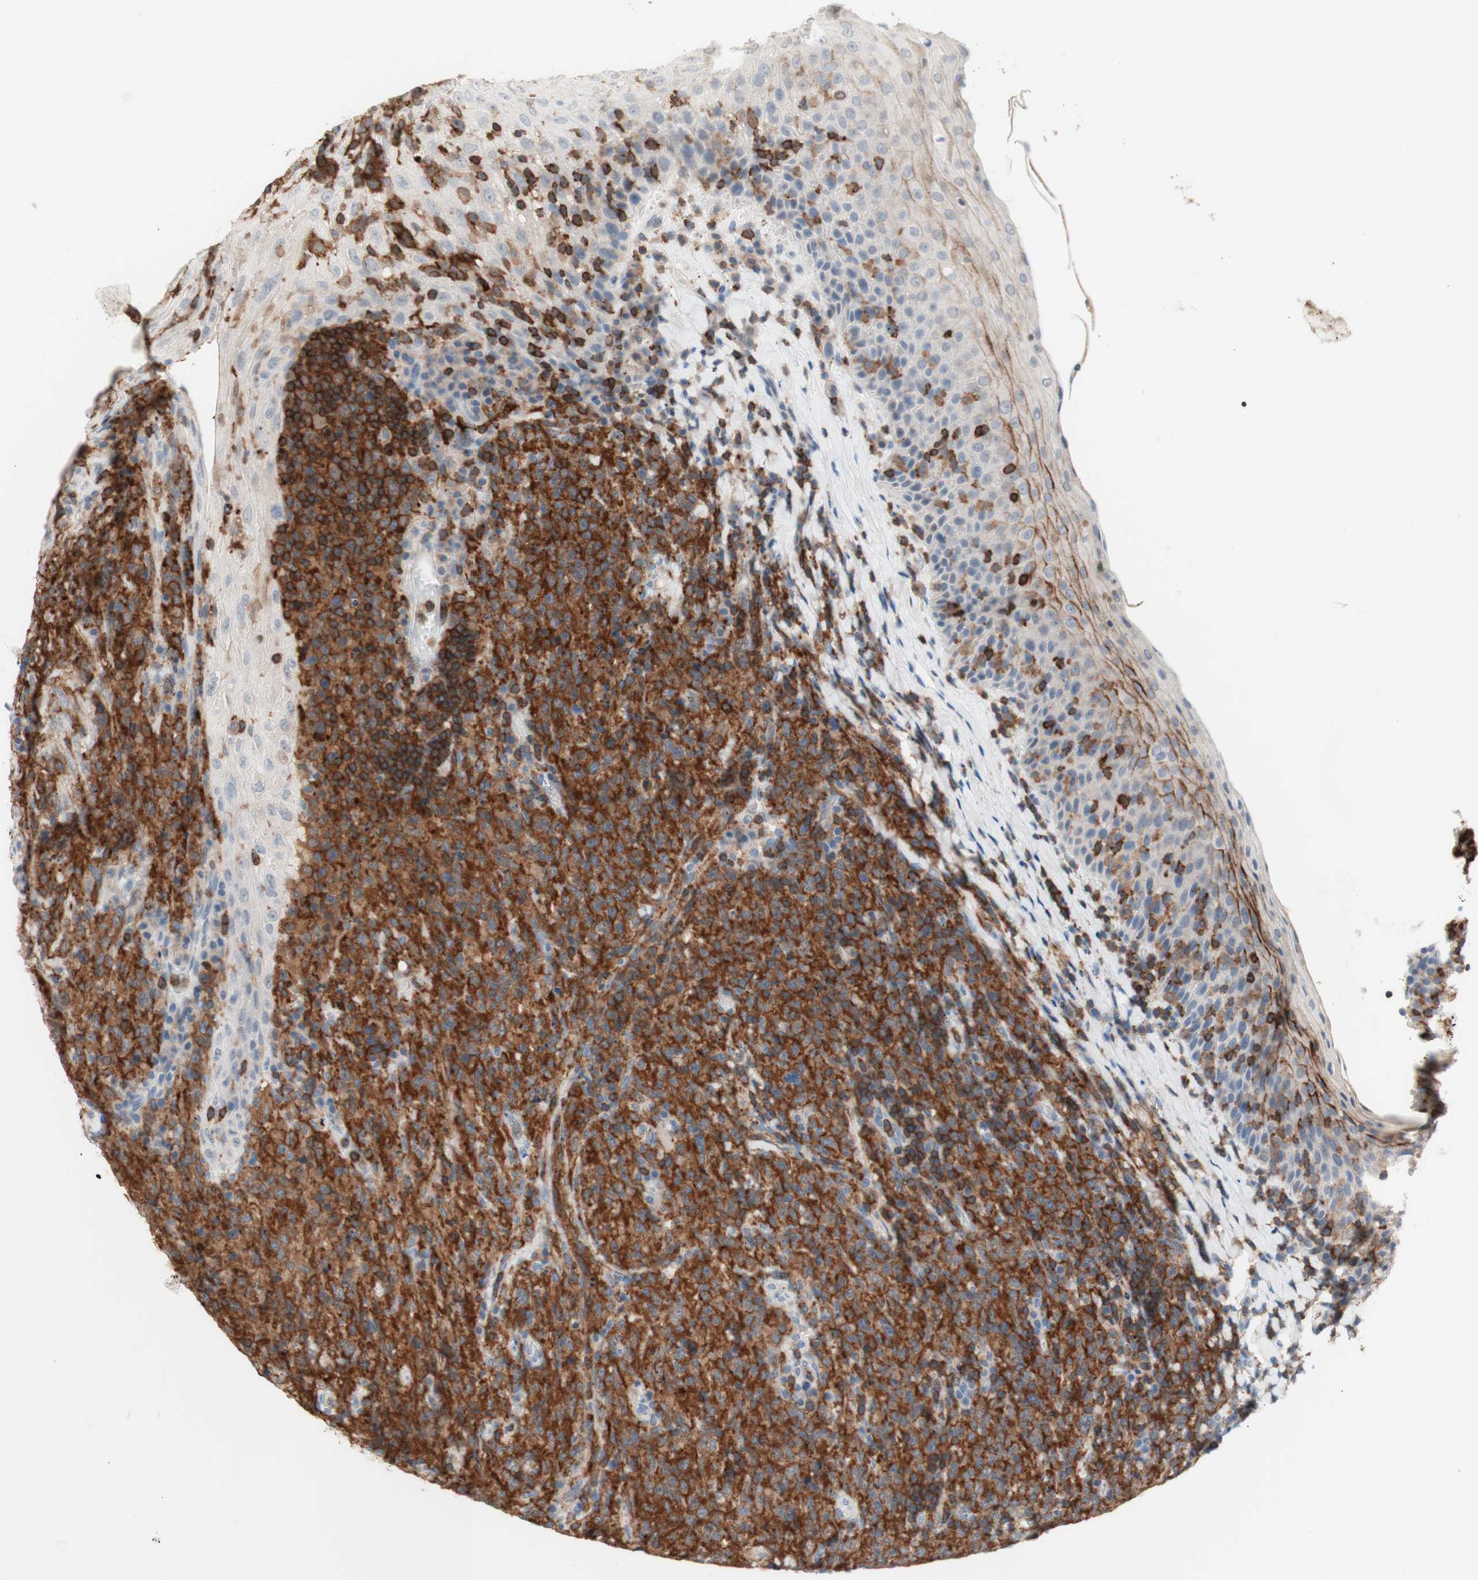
{"staining": {"intensity": "strong", "quantity": ">75%", "location": "cytoplasmic/membranous"}, "tissue": "lymphoma", "cell_type": "Tumor cells", "image_type": "cancer", "snomed": [{"axis": "morphology", "description": "Malignant lymphoma, non-Hodgkin's type, High grade"}, {"axis": "topography", "description": "Tonsil"}], "caption": "A high amount of strong cytoplasmic/membranous expression is seen in approximately >75% of tumor cells in lymphoma tissue. (DAB (3,3'-diaminobenzidine) IHC with brightfield microscopy, high magnification).", "gene": "SPINK6", "patient": {"sex": "female", "age": 36}}